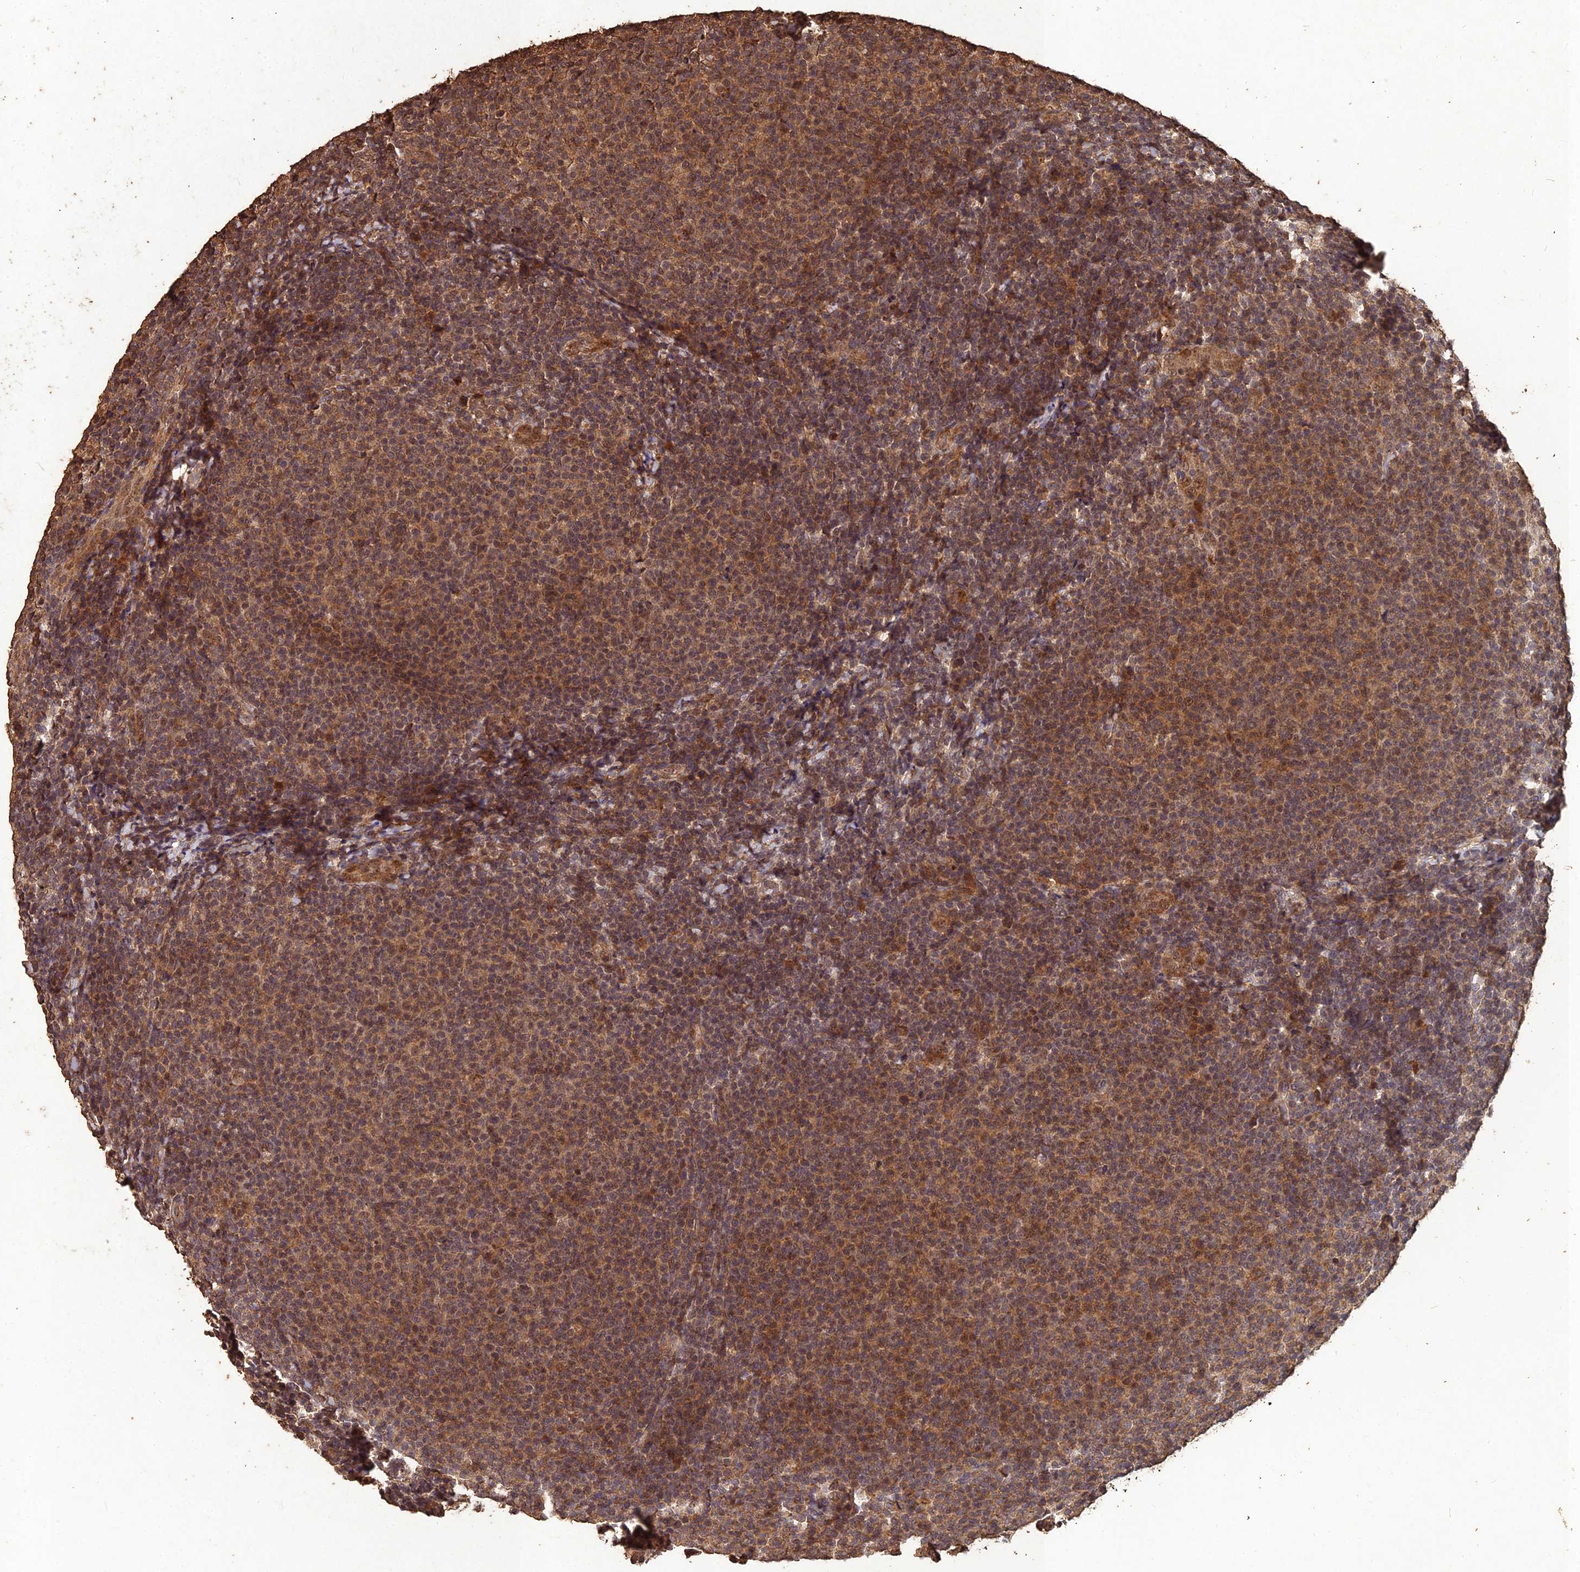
{"staining": {"intensity": "moderate", "quantity": ">75%", "location": "cytoplasmic/membranous,nuclear"}, "tissue": "lymphoma", "cell_type": "Tumor cells", "image_type": "cancer", "snomed": [{"axis": "morphology", "description": "Malignant lymphoma, non-Hodgkin's type, Low grade"}, {"axis": "topography", "description": "Lymph node"}], "caption": "Human malignant lymphoma, non-Hodgkin's type (low-grade) stained with a protein marker shows moderate staining in tumor cells.", "gene": "SYMPK", "patient": {"sex": "male", "age": 66}}